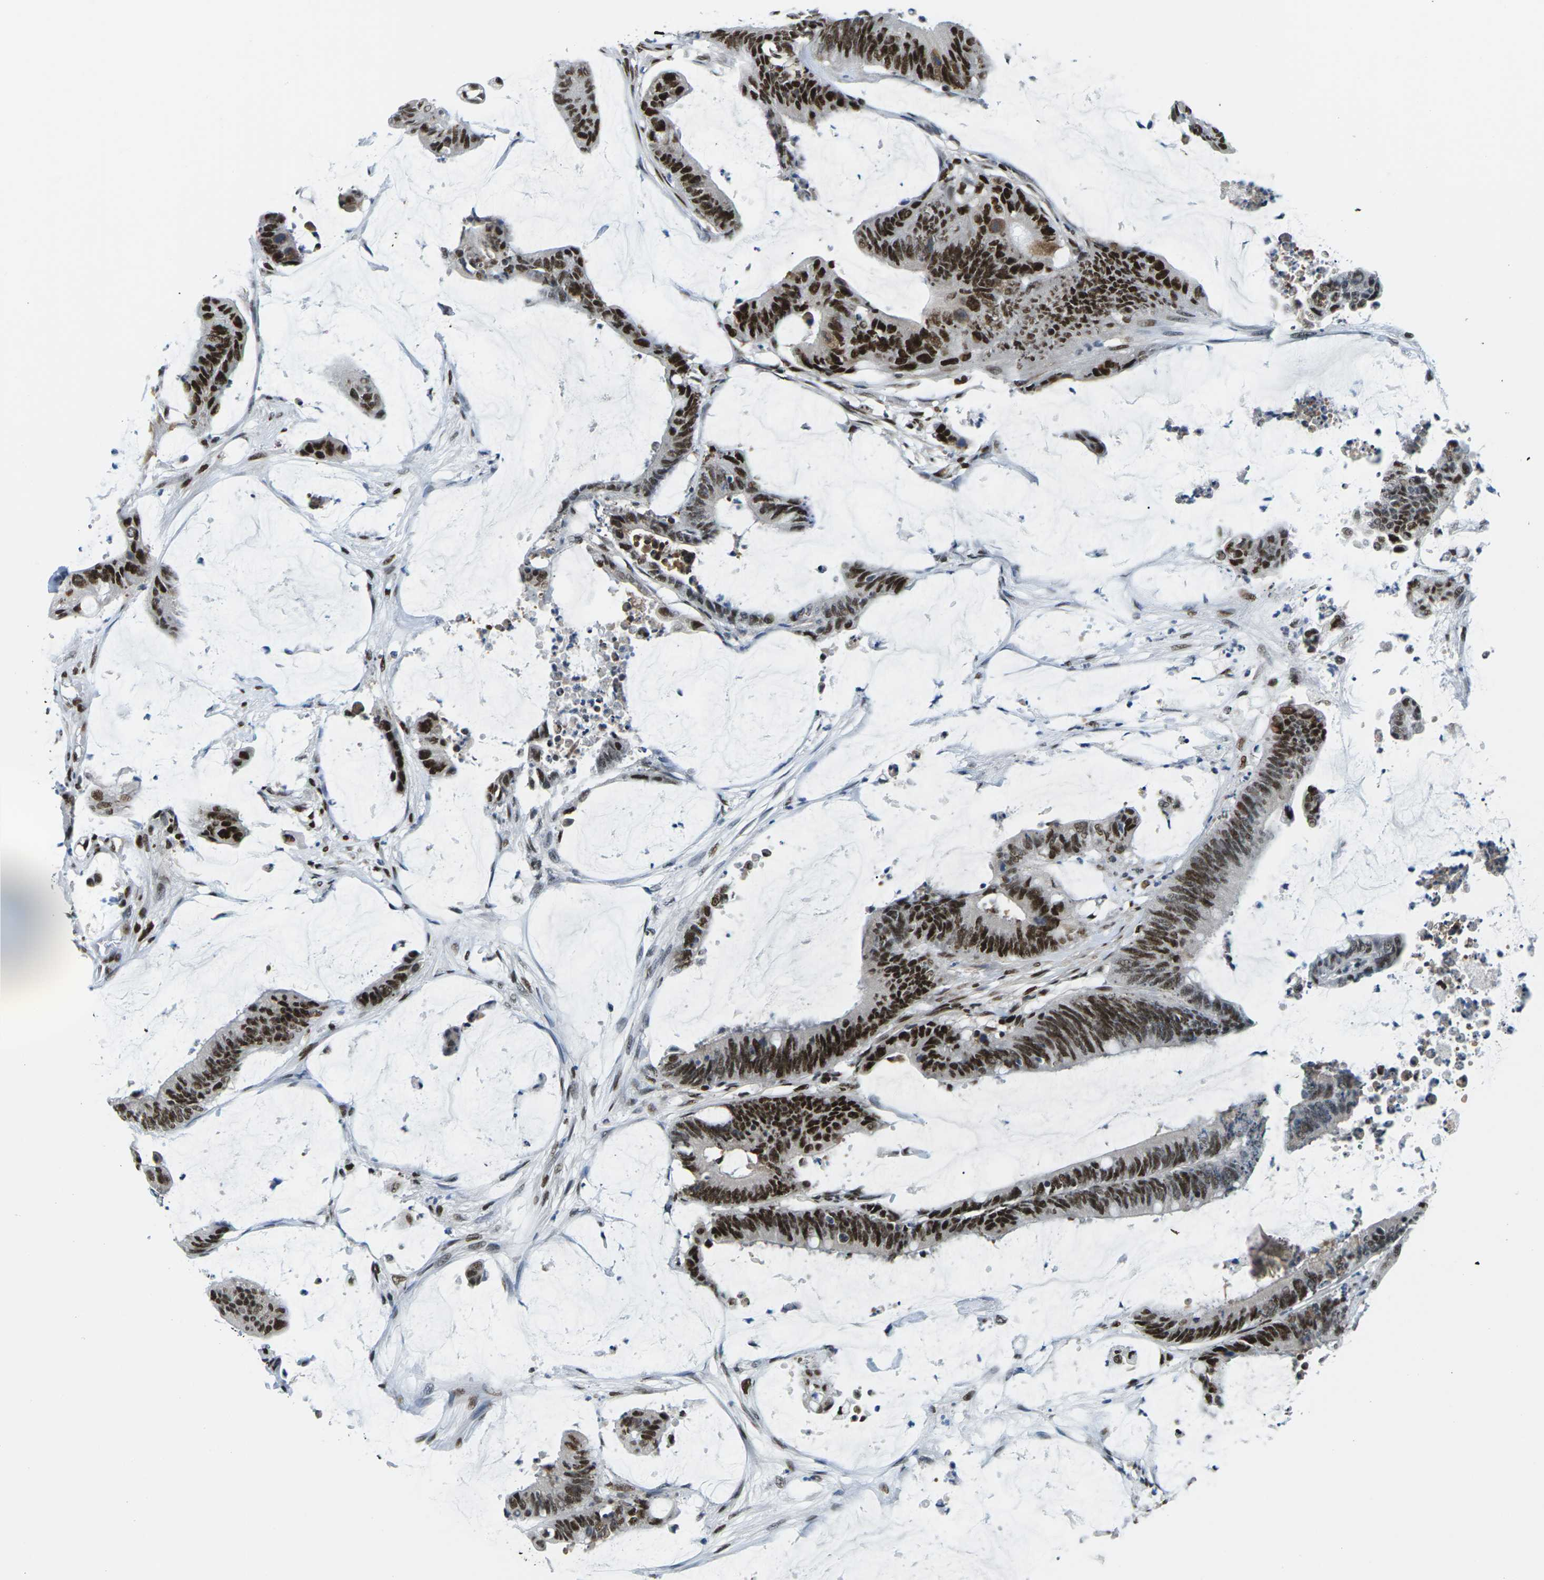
{"staining": {"intensity": "strong", "quantity": ">75%", "location": "nuclear"}, "tissue": "colorectal cancer", "cell_type": "Tumor cells", "image_type": "cancer", "snomed": [{"axis": "morphology", "description": "Adenocarcinoma, NOS"}, {"axis": "topography", "description": "Rectum"}], "caption": "Protein expression analysis of human colorectal cancer (adenocarcinoma) reveals strong nuclear expression in approximately >75% of tumor cells.", "gene": "PSME3", "patient": {"sex": "female", "age": 66}}